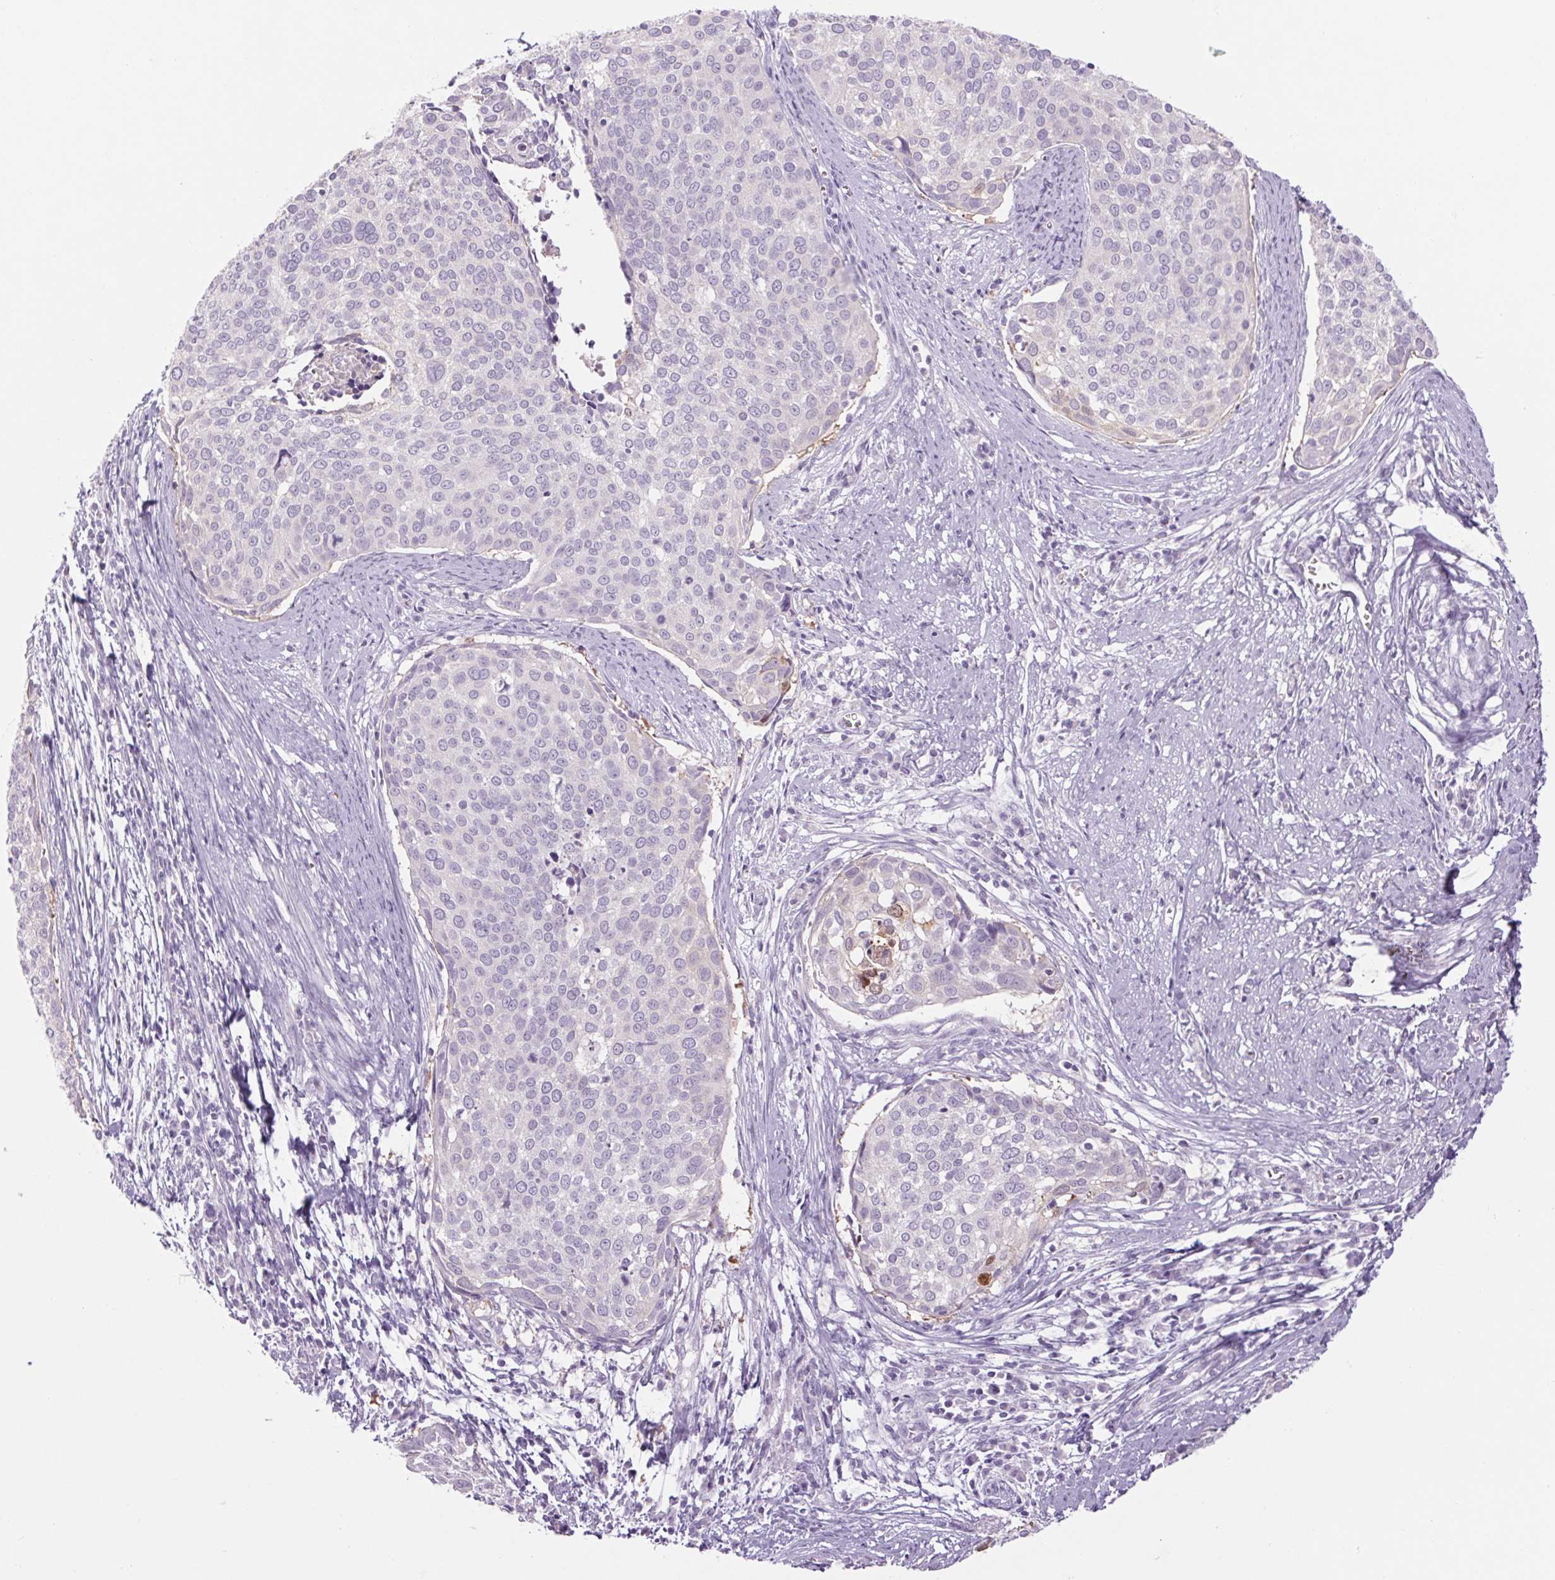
{"staining": {"intensity": "negative", "quantity": "none", "location": "none"}, "tissue": "cervical cancer", "cell_type": "Tumor cells", "image_type": "cancer", "snomed": [{"axis": "morphology", "description": "Squamous cell carcinoma, NOS"}, {"axis": "topography", "description": "Cervix"}], "caption": "An immunohistochemistry (IHC) histopathology image of cervical cancer is shown. There is no staining in tumor cells of cervical cancer.", "gene": "RPTN", "patient": {"sex": "female", "age": 39}}